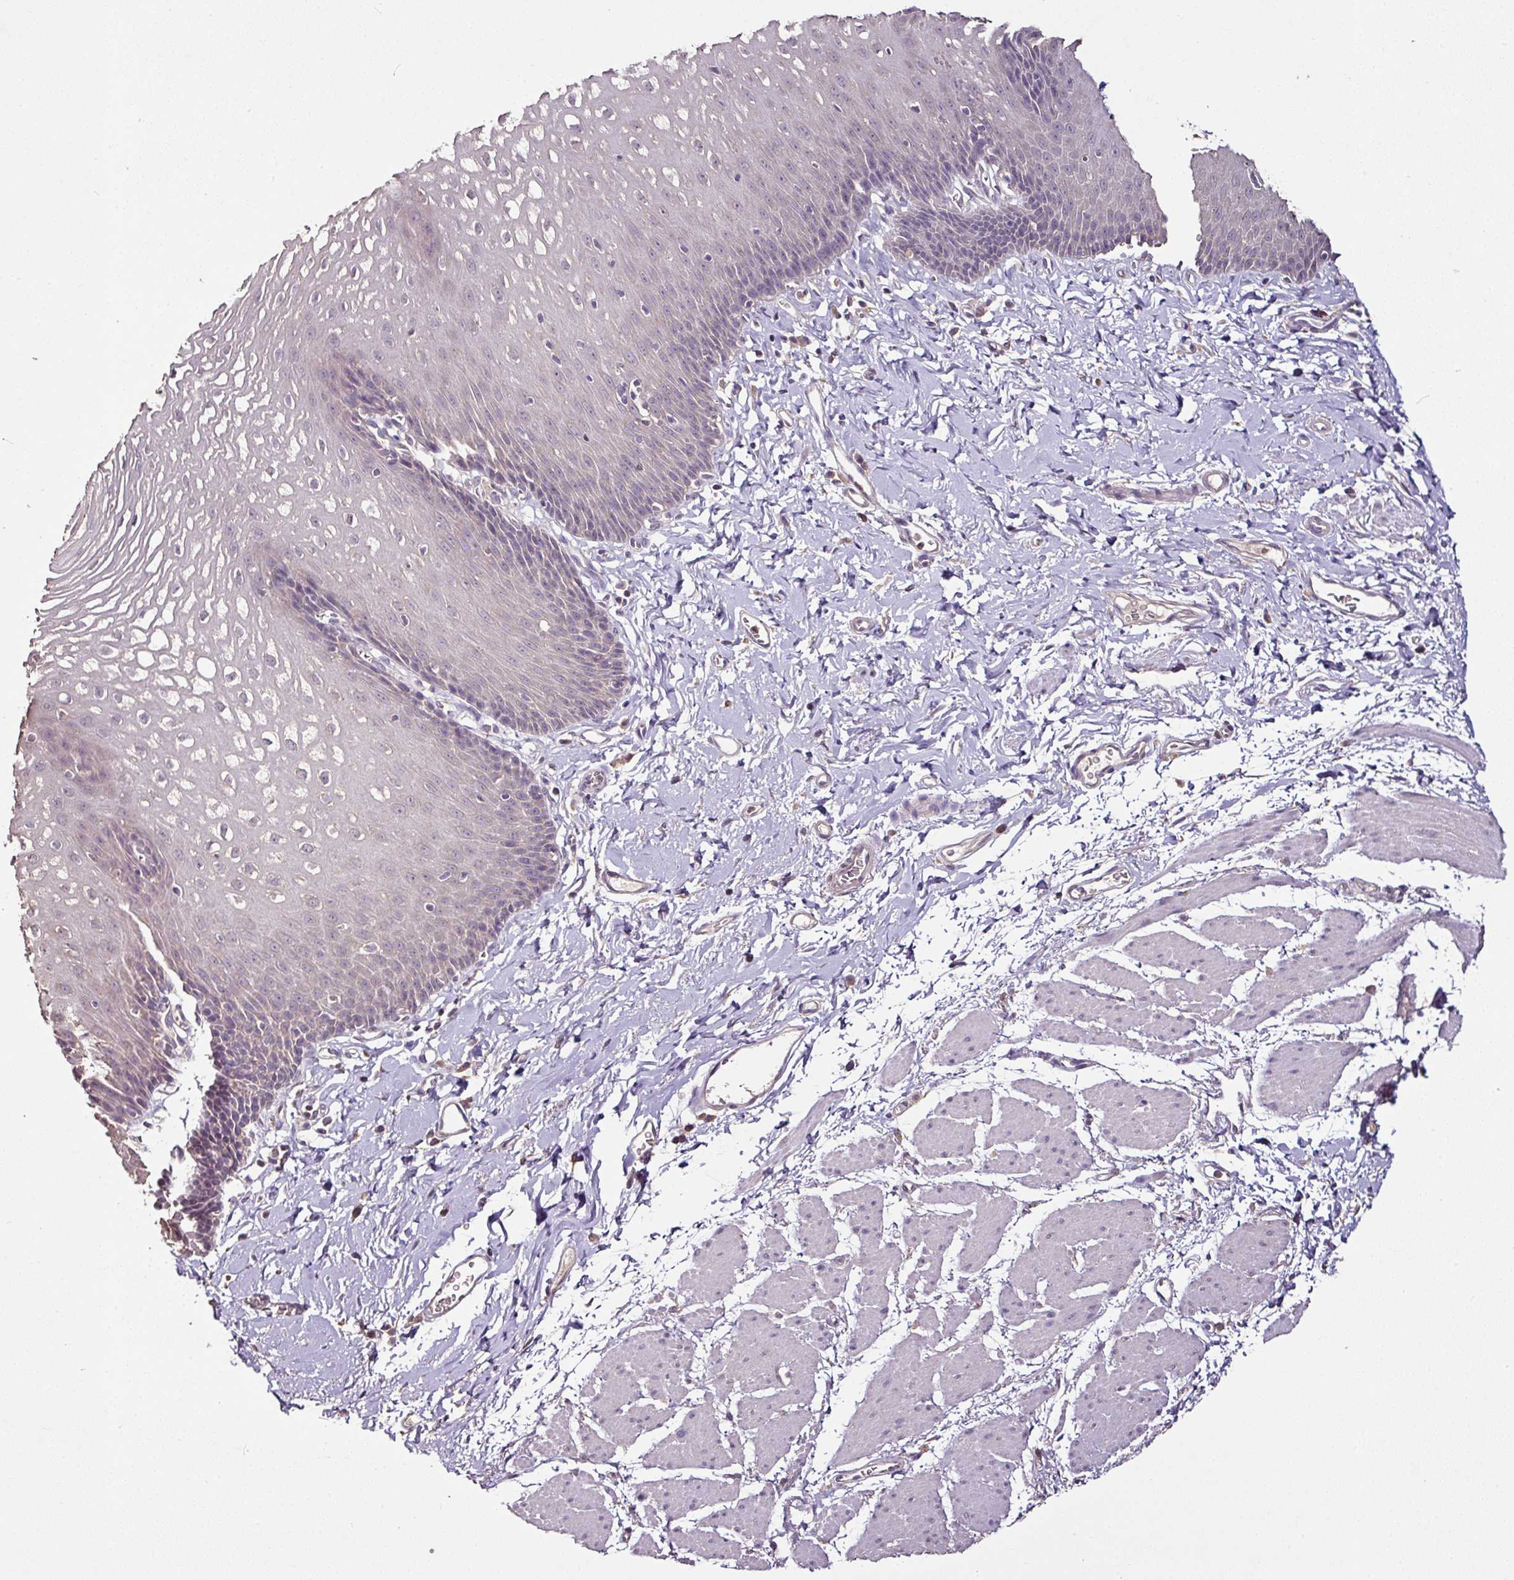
{"staining": {"intensity": "weak", "quantity": "<25%", "location": "cytoplasmic/membranous"}, "tissue": "esophagus", "cell_type": "Squamous epithelial cells", "image_type": "normal", "snomed": [{"axis": "morphology", "description": "Normal tissue, NOS"}, {"axis": "topography", "description": "Esophagus"}], "caption": "A micrograph of esophagus stained for a protein reveals no brown staining in squamous epithelial cells. (DAB IHC, high magnification).", "gene": "RPL38", "patient": {"sex": "male", "age": 70}}